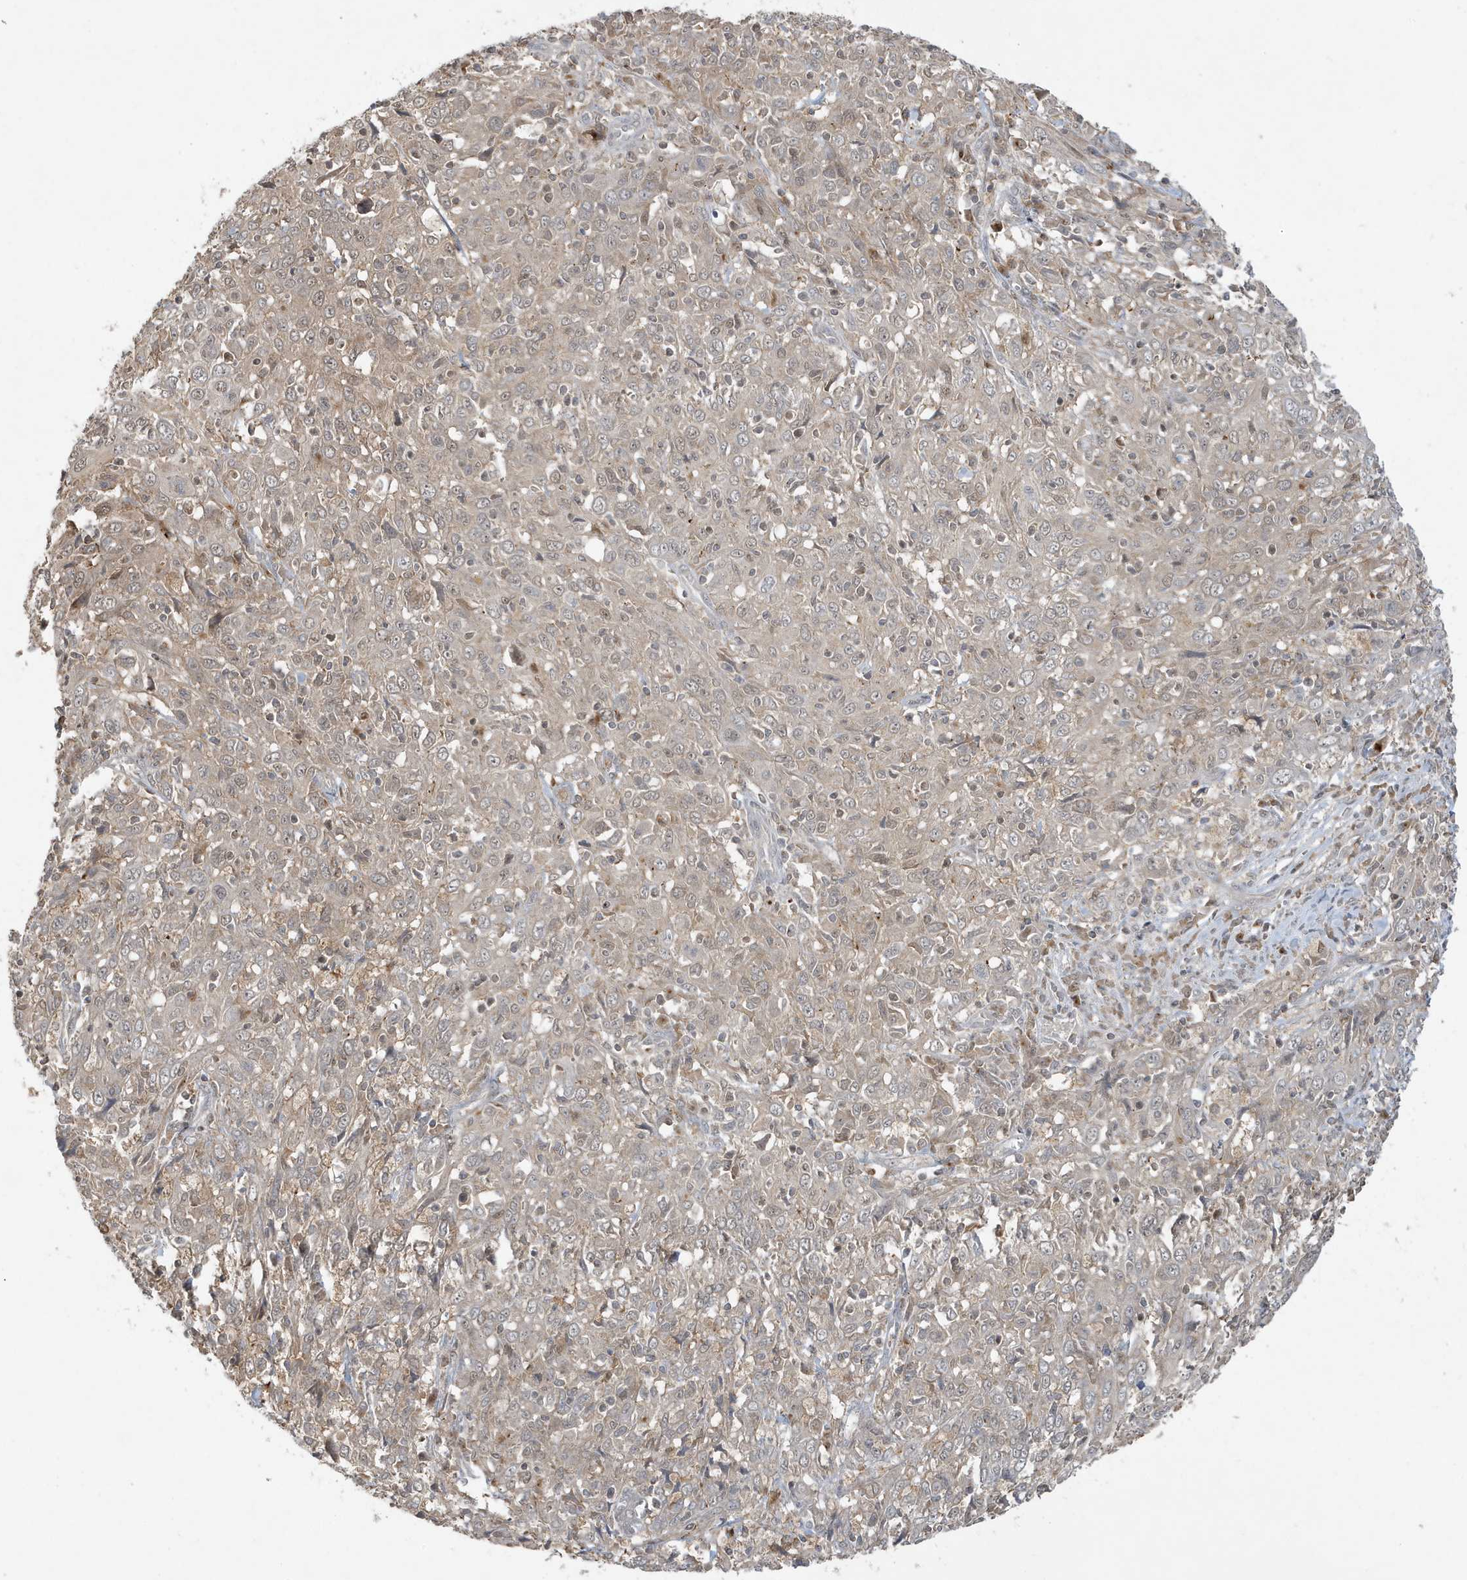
{"staining": {"intensity": "negative", "quantity": "none", "location": "none"}, "tissue": "cervical cancer", "cell_type": "Tumor cells", "image_type": "cancer", "snomed": [{"axis": "morphology", "description": "Squamous cell carcinoma, NOS"}, {"axis": "topography", "description": "Cervix"}], "caption": "Immunohistochemistry (IHC) of human squamous cell carcinoma (cervical) displays no positivity in tumor cells.", "gene": "PRRT3", "patient": {"sex": "female", "age": 46}}